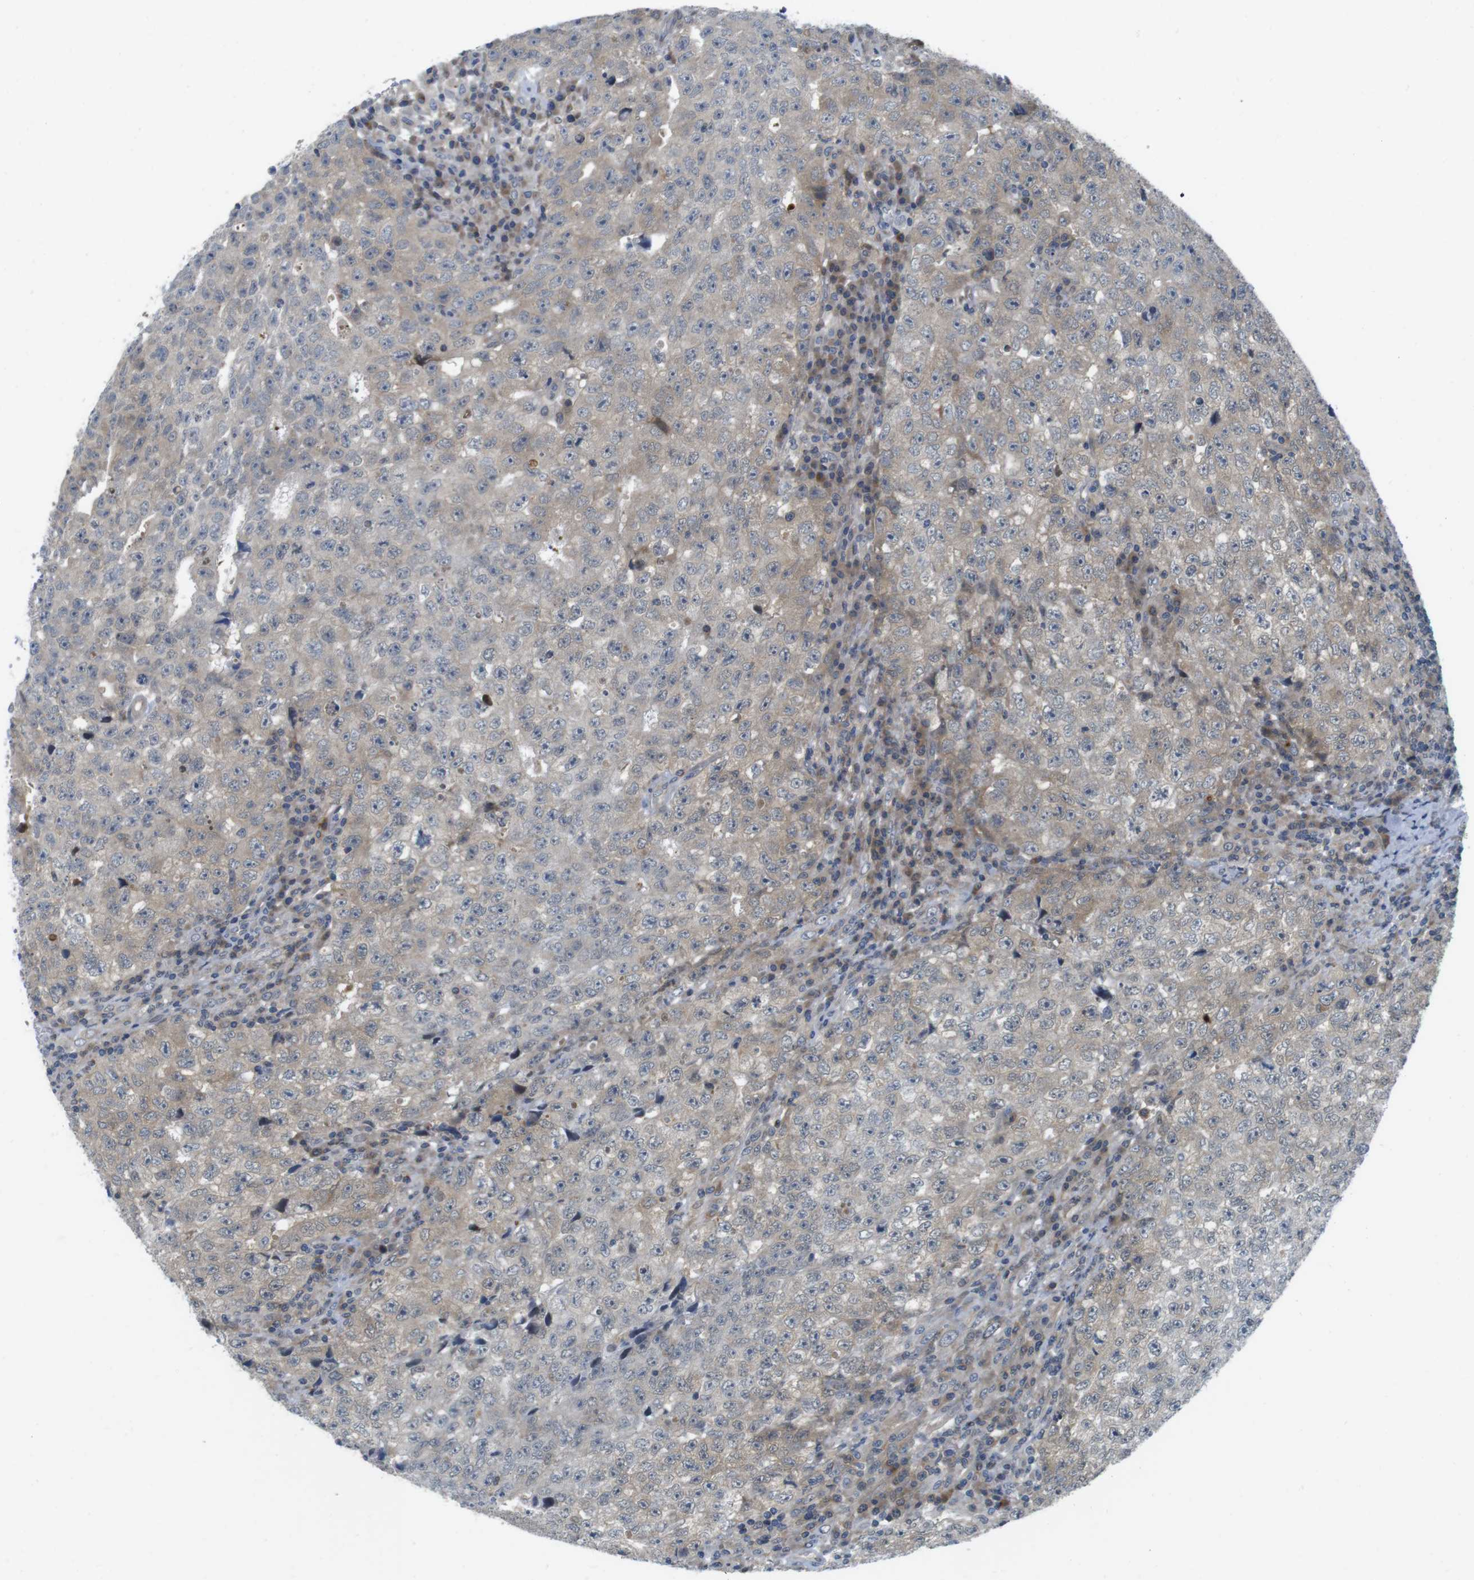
{"staining": {"intensity": "weak", "quantity": ">75%", "location": "cytoplasmic/membranous"}, "tissue": "testis cancer", "cell_type": "Tumor cells", "image_type": "cancer", "snomed": [{"axis": "morphology", "description": "Necrosis, NOS"}, {"axis": "morphology", "description": "Carcinoma, Embryonal, NOS"}, {"axis": "topography", "description": "Testis"}], "caption": "The photomicrograph displays staining of embryonal carcinoma (testis), revealing weak cytoplasmic/membranous protein expression (brown color) within tumor cells.", "gene": "CASP2", "patient": {"sex": "male", "age": 19}}